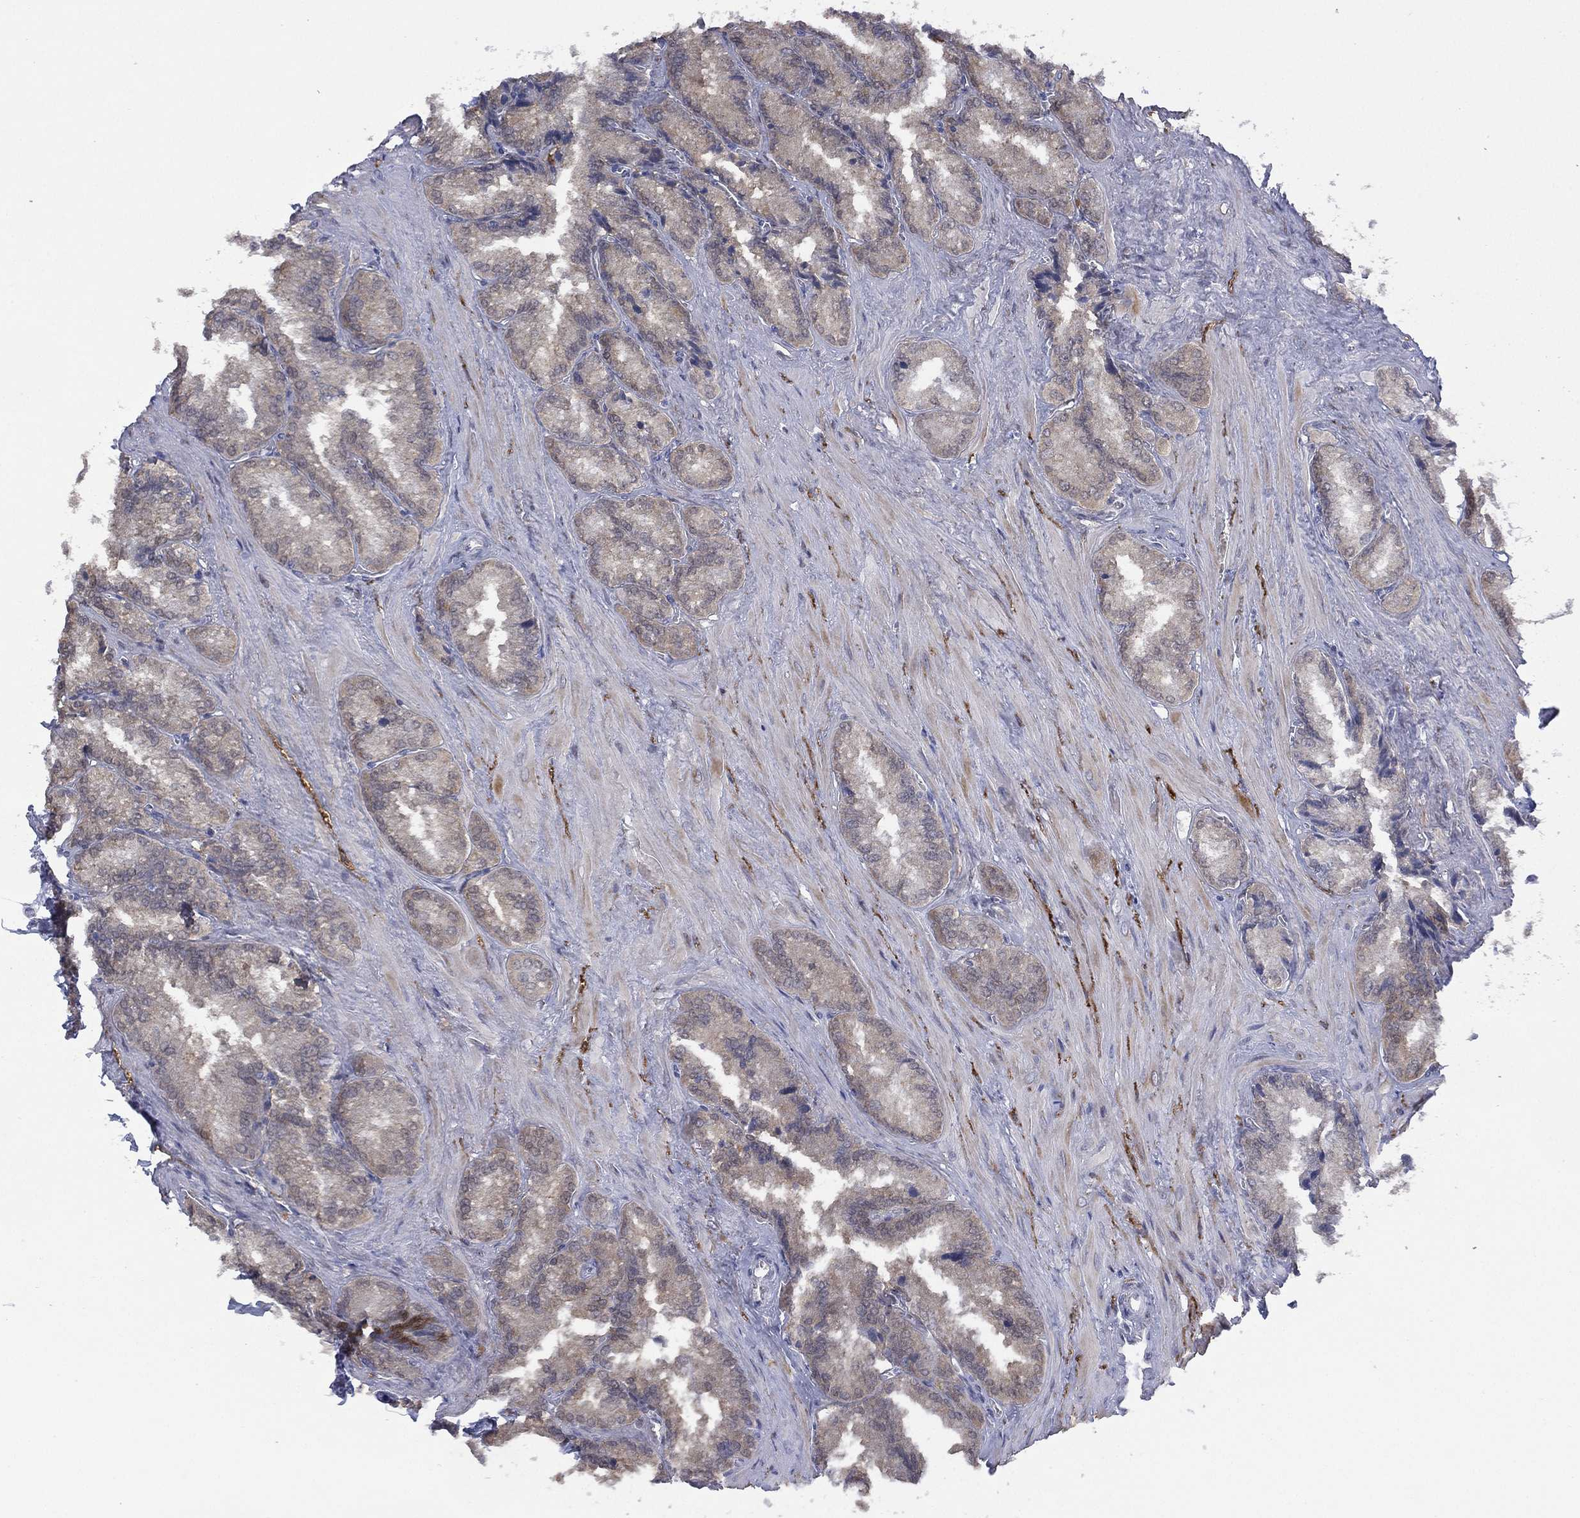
{"staining": {"intensity": "negative", "quantity": "none", "location": "none"}, "tissue": "seminal vesicle", "cell_type": "Glandular cells", "image_type": "normal", "snomed": [{"axis": "morphology", "description": "Normal tissue, NOS"}, {"axis": "topography", "description": "Seminal veicle"}], "caption": "Immunohistochemistry photomicrograph of normal seminal vesicle stained for a protein (brown), which demonstrates no positivity in glandular cells.", "gene": "DDAH1", "patient": {"sex": "male", "age": 37}}